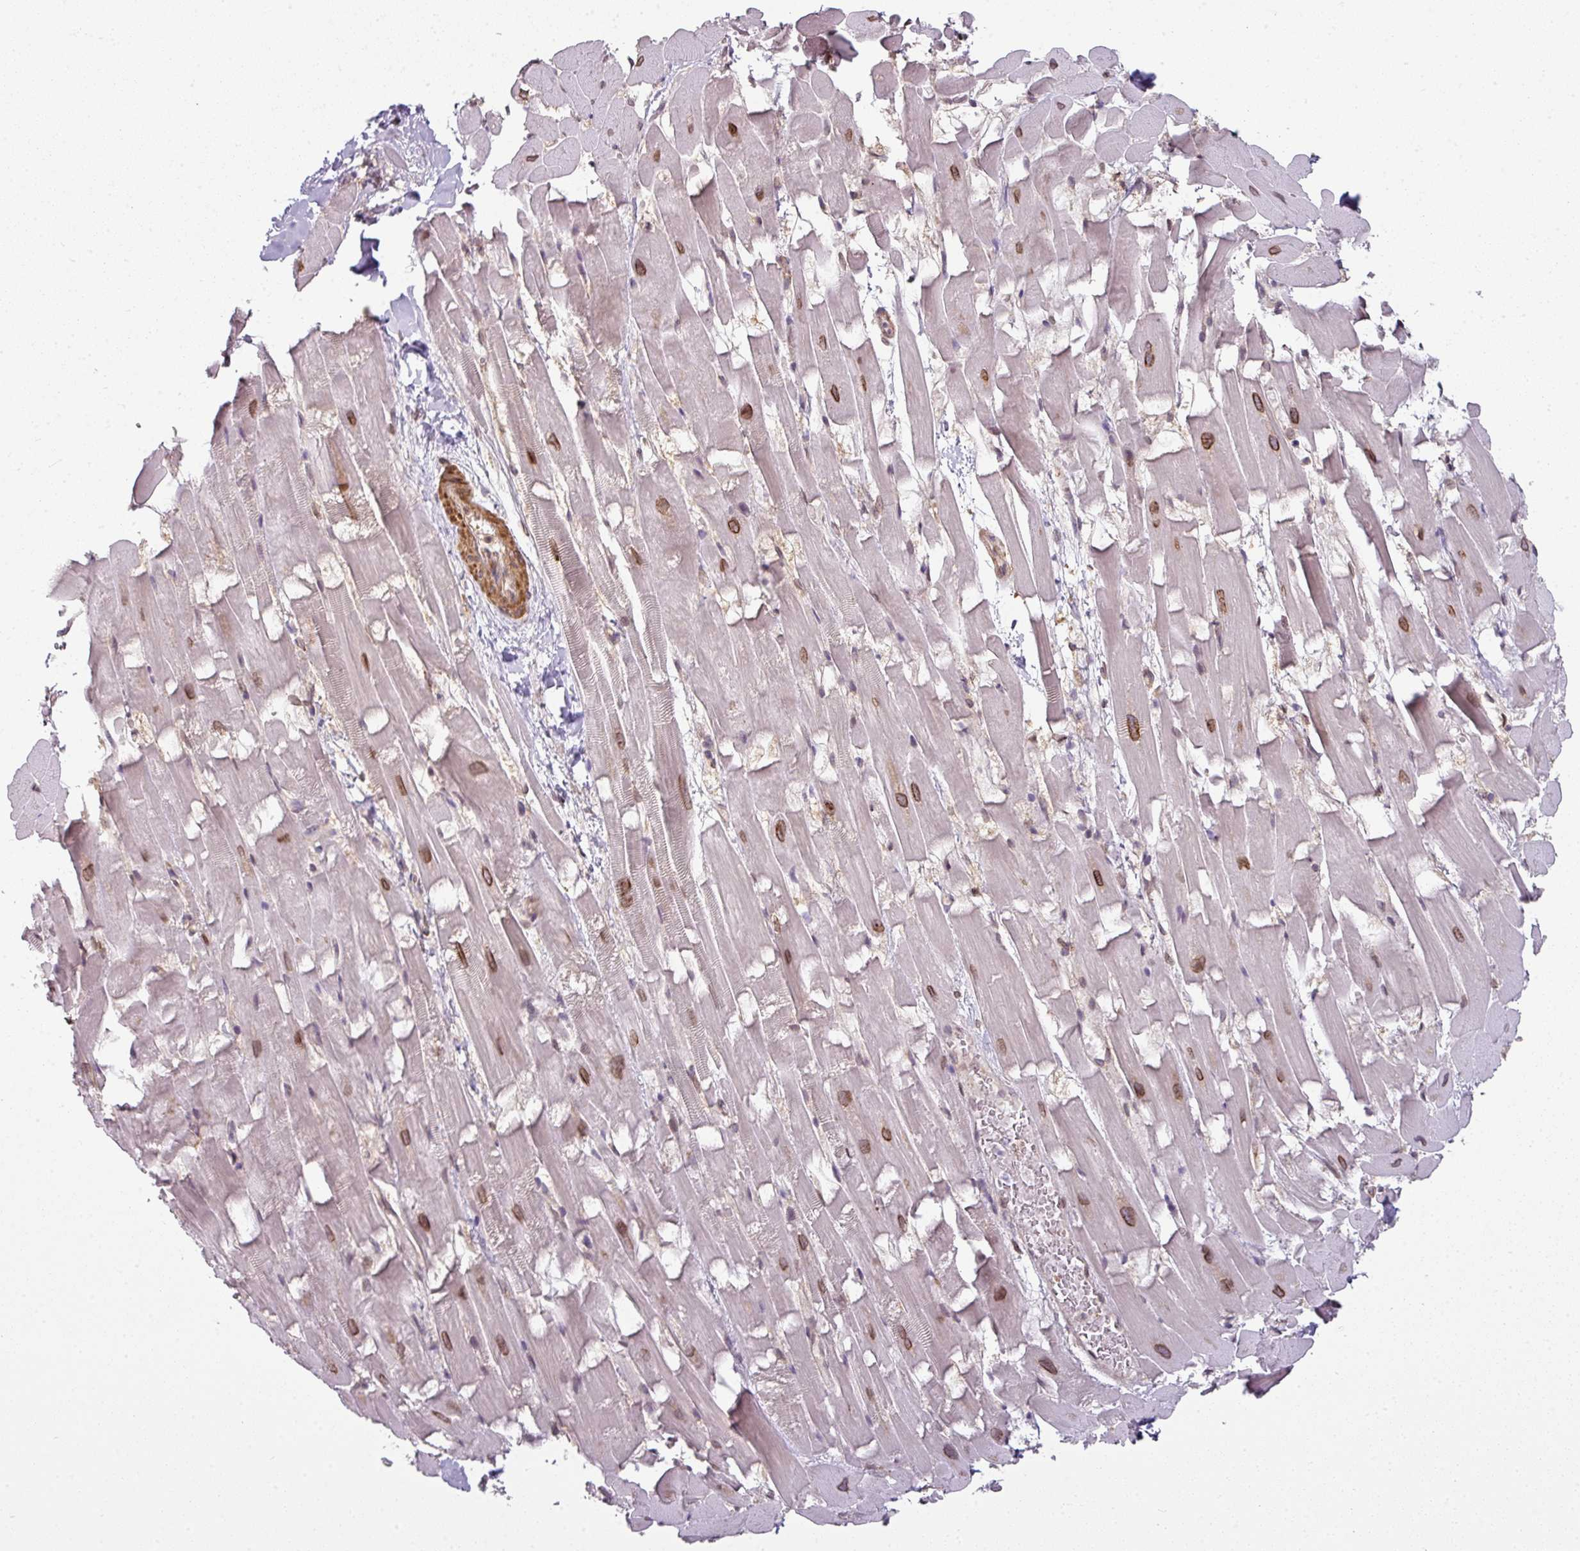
{"staining": {"intensity": "moderate", "quantity": ">75%", "location": "cytoplasmic/membranous,nuclear"}, "tissue": "heart muscle", "cell_type": "Cardiomyocytes", "image_type": "normal", "snomed": [{"axis": "morphology", "description": "Normal tissue, NOS"}, {"axis": "topography", "description": "Heart"}], "caption": "This micrograph reveals IHC staining of normal human heart muscle, with medium moderate cytoplasmic/membranous,nuclear staining in about >75% of cardiomyocytes.", "gene": "RANGAP1", "patient": {"sex": "male", "age": 37}}